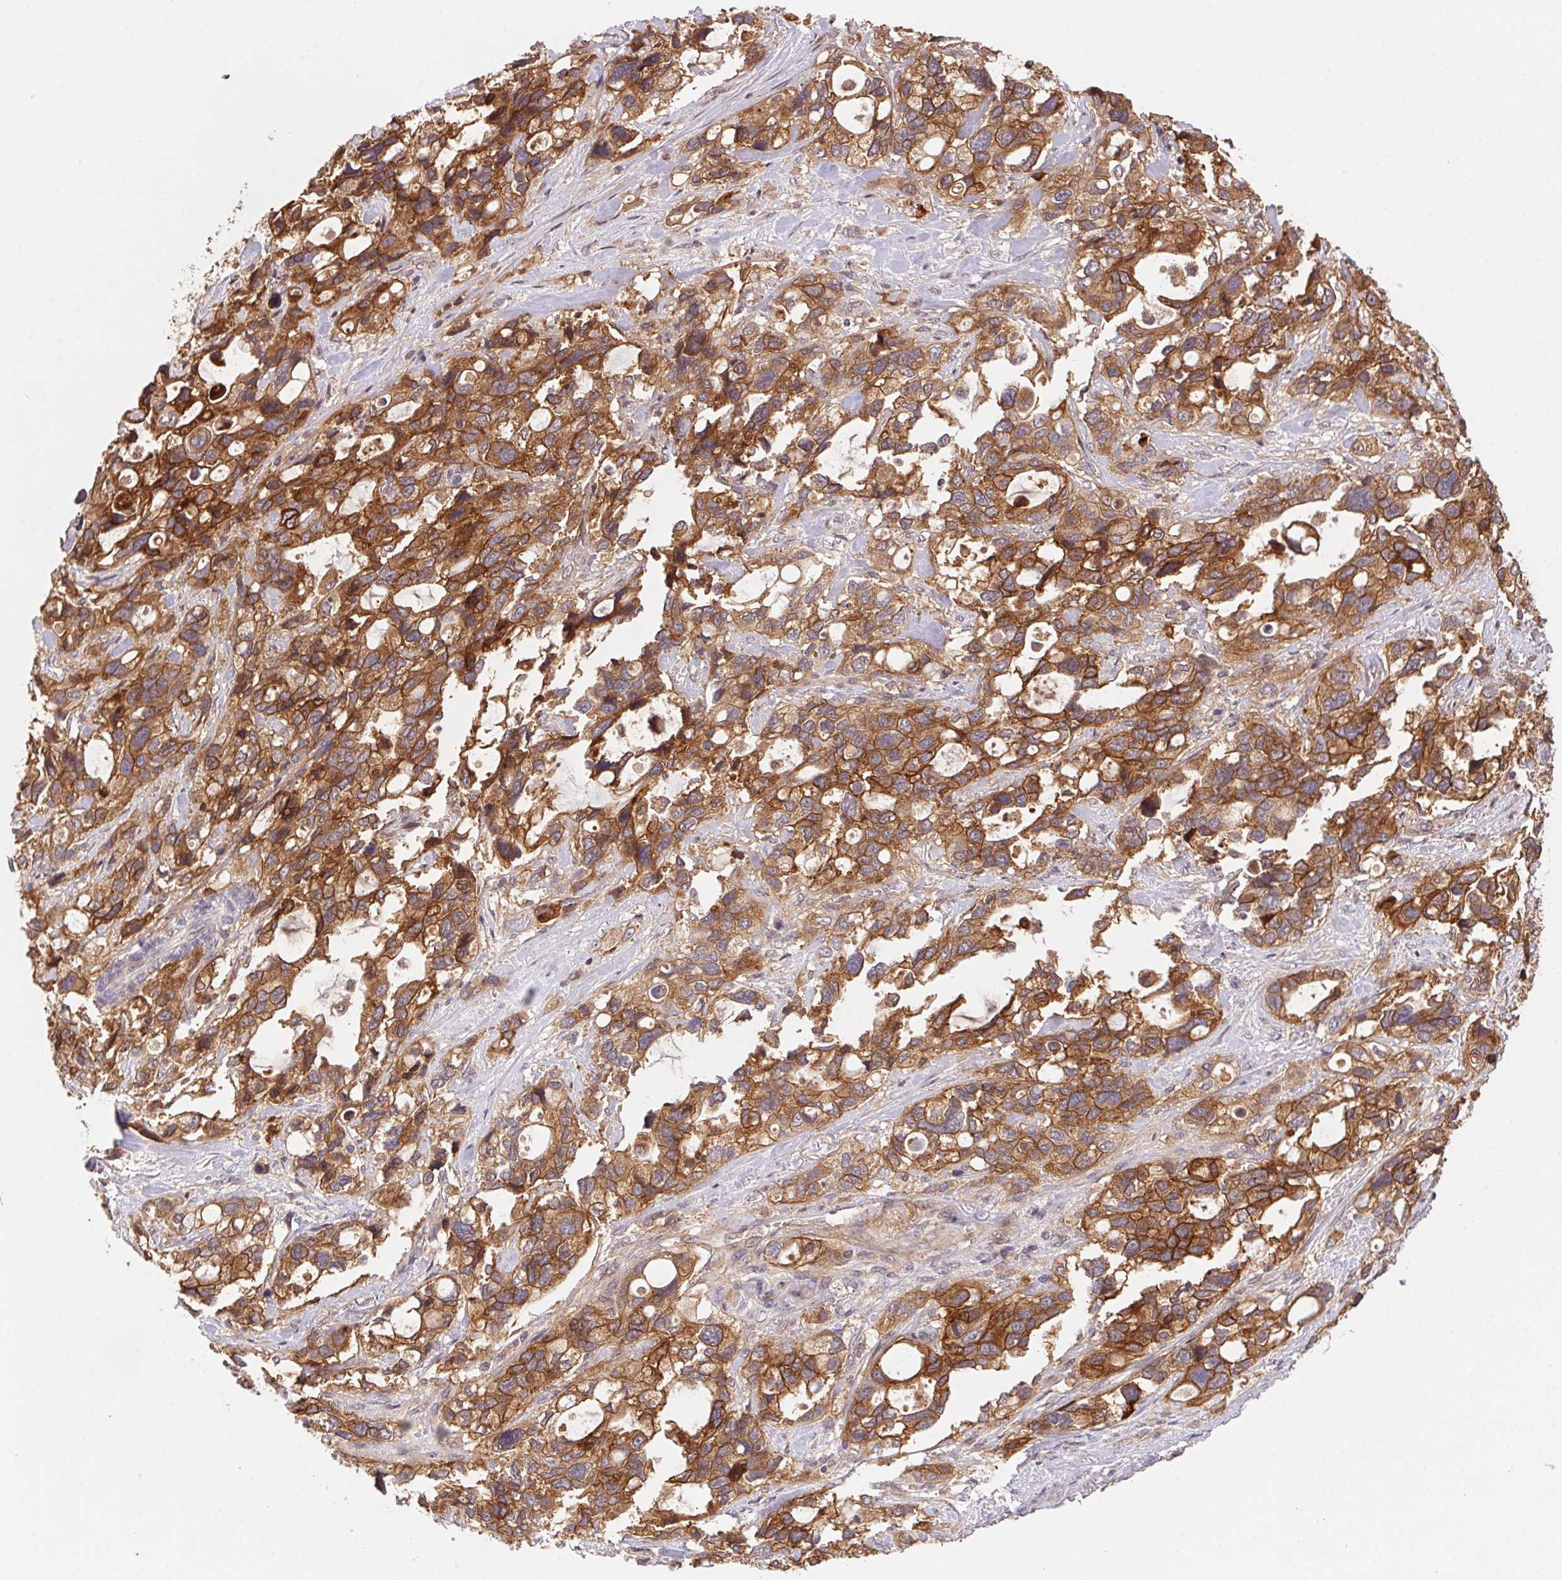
{"staining": {"intensity": "moderate", "quantity": ">75%", "location": "cytoplasmic/membranous"}, "tissue": "stomach cancer", "cell_type": "Tumor cells", "image_type": "cancer", "snomed": [{"axis": "morphology", "description": "Adenocarcinoma, NOS"}, {"axis": "topography", "description": "Stomach, upper"}], "caption": "Human stomach cancer (adenocarcinoma) stained with a brown dye exhibits moderate cytoplasmic/membranous positive staining in approximately >75% of tumor cells.", "gene": "SLC52A2", "patient": {"sex": "female", "age": 81}}